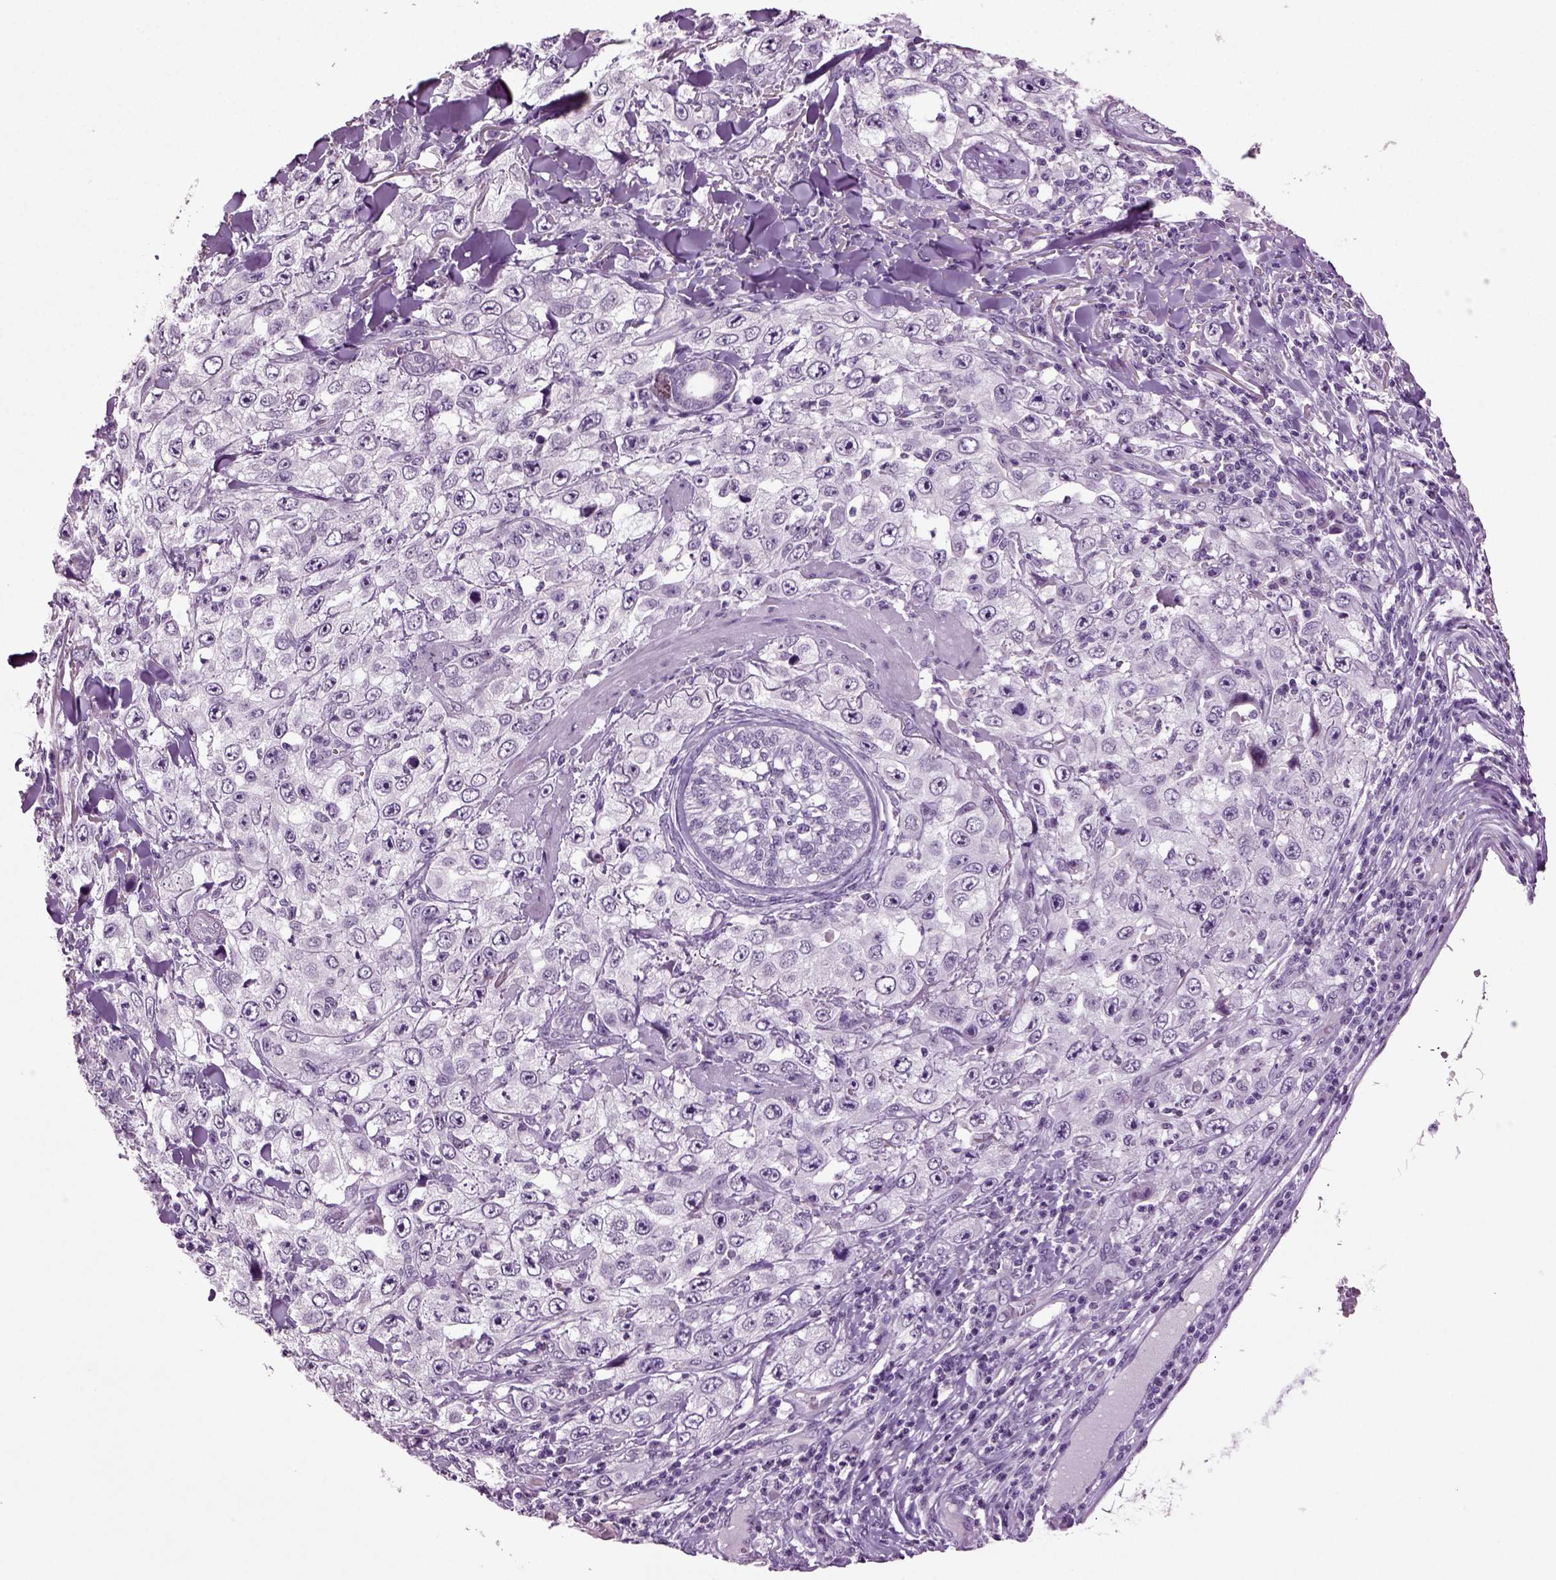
{"staining": {"intensity": "negative", "quantity": "none", "location": "none"}, "tissue": "skin cancer", "cell_type": "Tumor cells", "image_type": "cancer", "snomed": [{"axis": "morphology", "description": "Squamous cell carcinoma, NOS"}, {"axis": "topography", "description": "Skin"}], "caption": "This is an IHC micrograph of human squamous cell carcinoma (skin). There is no expression in tumor cells.", "gene": "SLC17A6", "patient": {"sex": "male", "age": 82}}